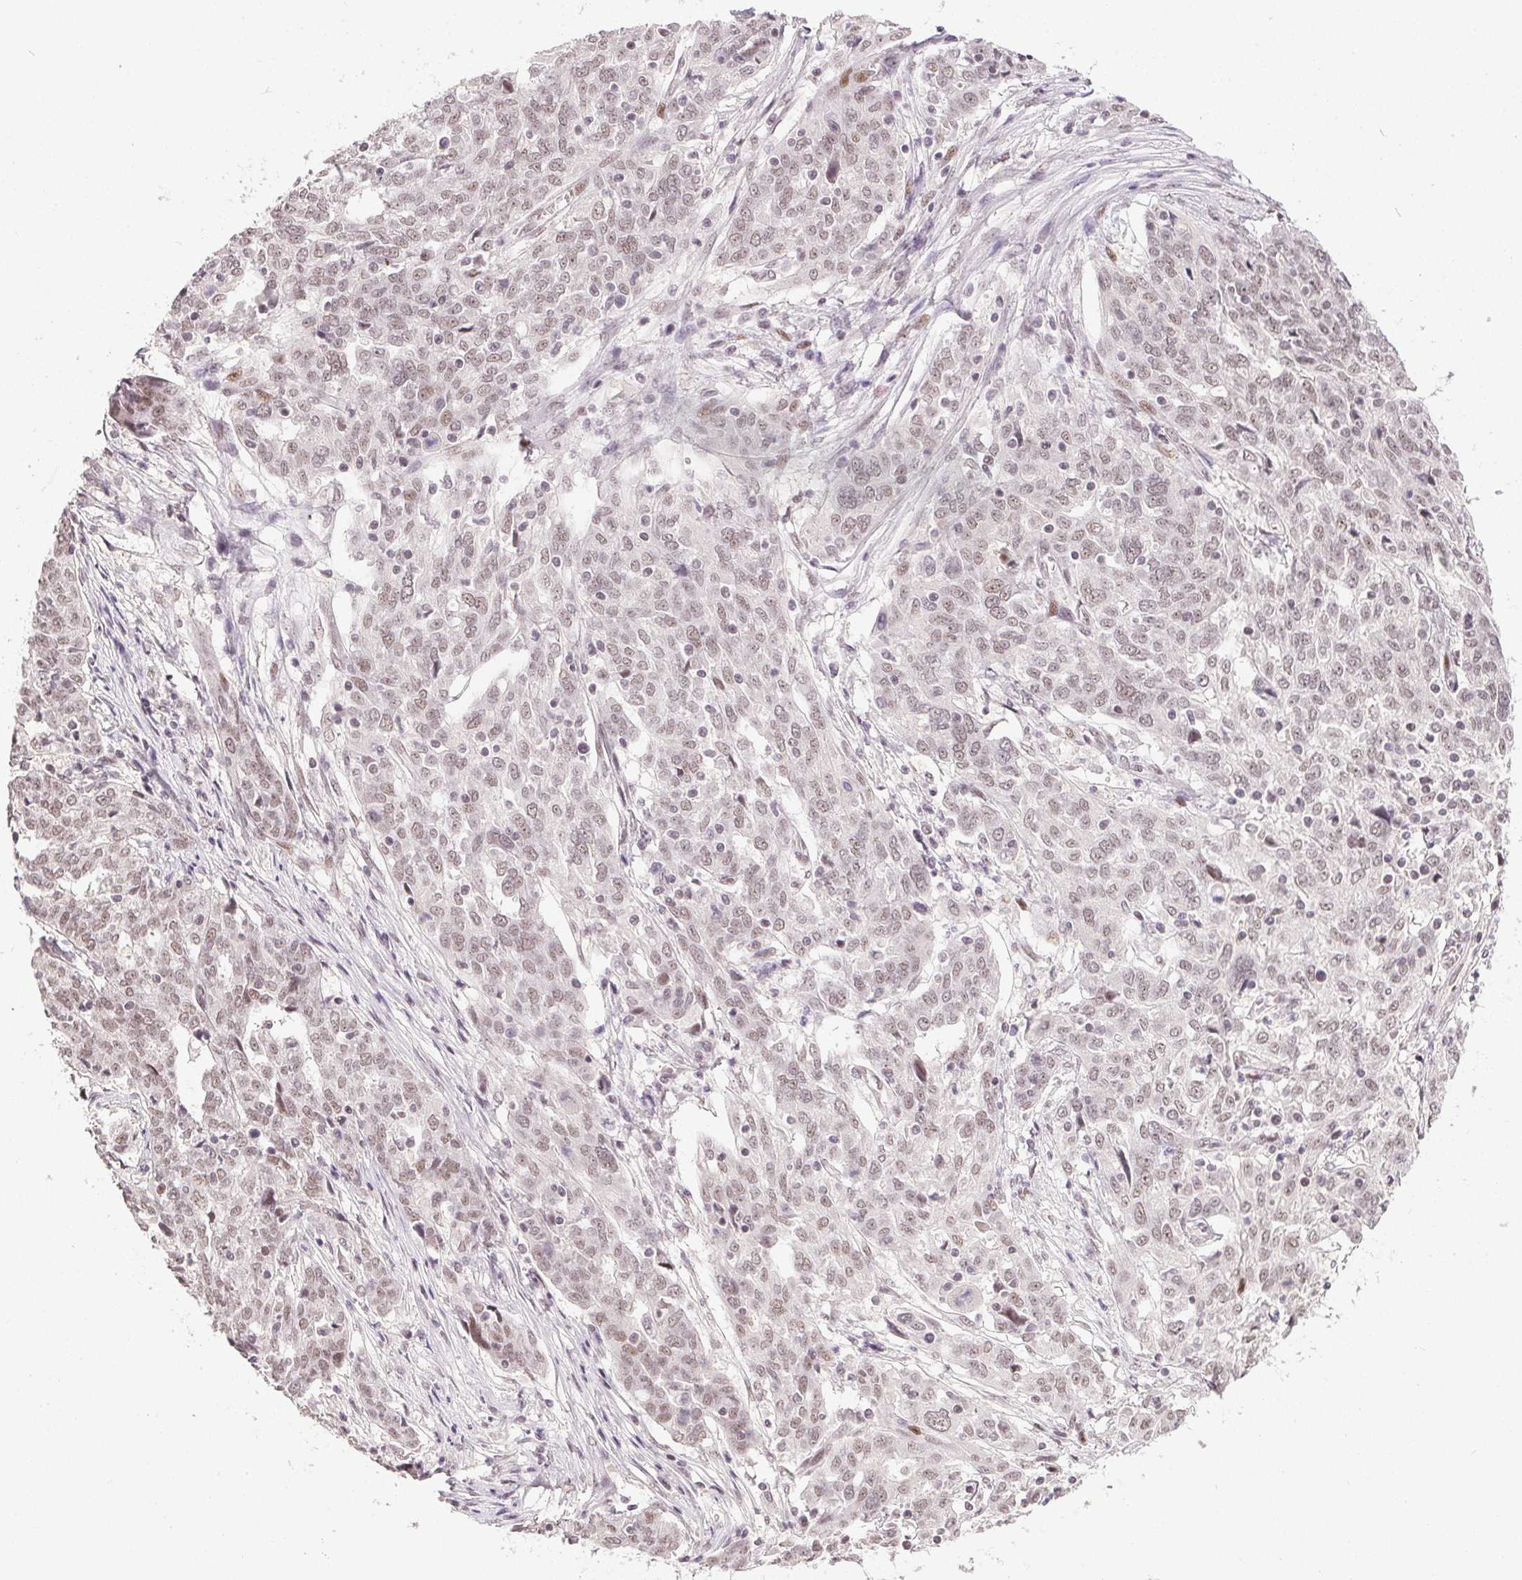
{"staining": {"intensity": "weak", "quantity": ">75%", "location": "nuclear"}, "tissue": "ovarian cancer", "cell_type": "Tumor cells", "image_type": "cancer", "snomed": [{"axis": "morphology", "description": "Cystadenocarcinoma, serous, NOS"}, {"axis": "topography", "description": "Ovary"}], "caption": "Immunohistochemical staining of human ovarian serous cystadenocarcinoma displays low levels of weak nuclear protein expression in about >75% of tumor cells.", "gene": "KDM4D", "patient": {"sex": "female", "age": 67}}